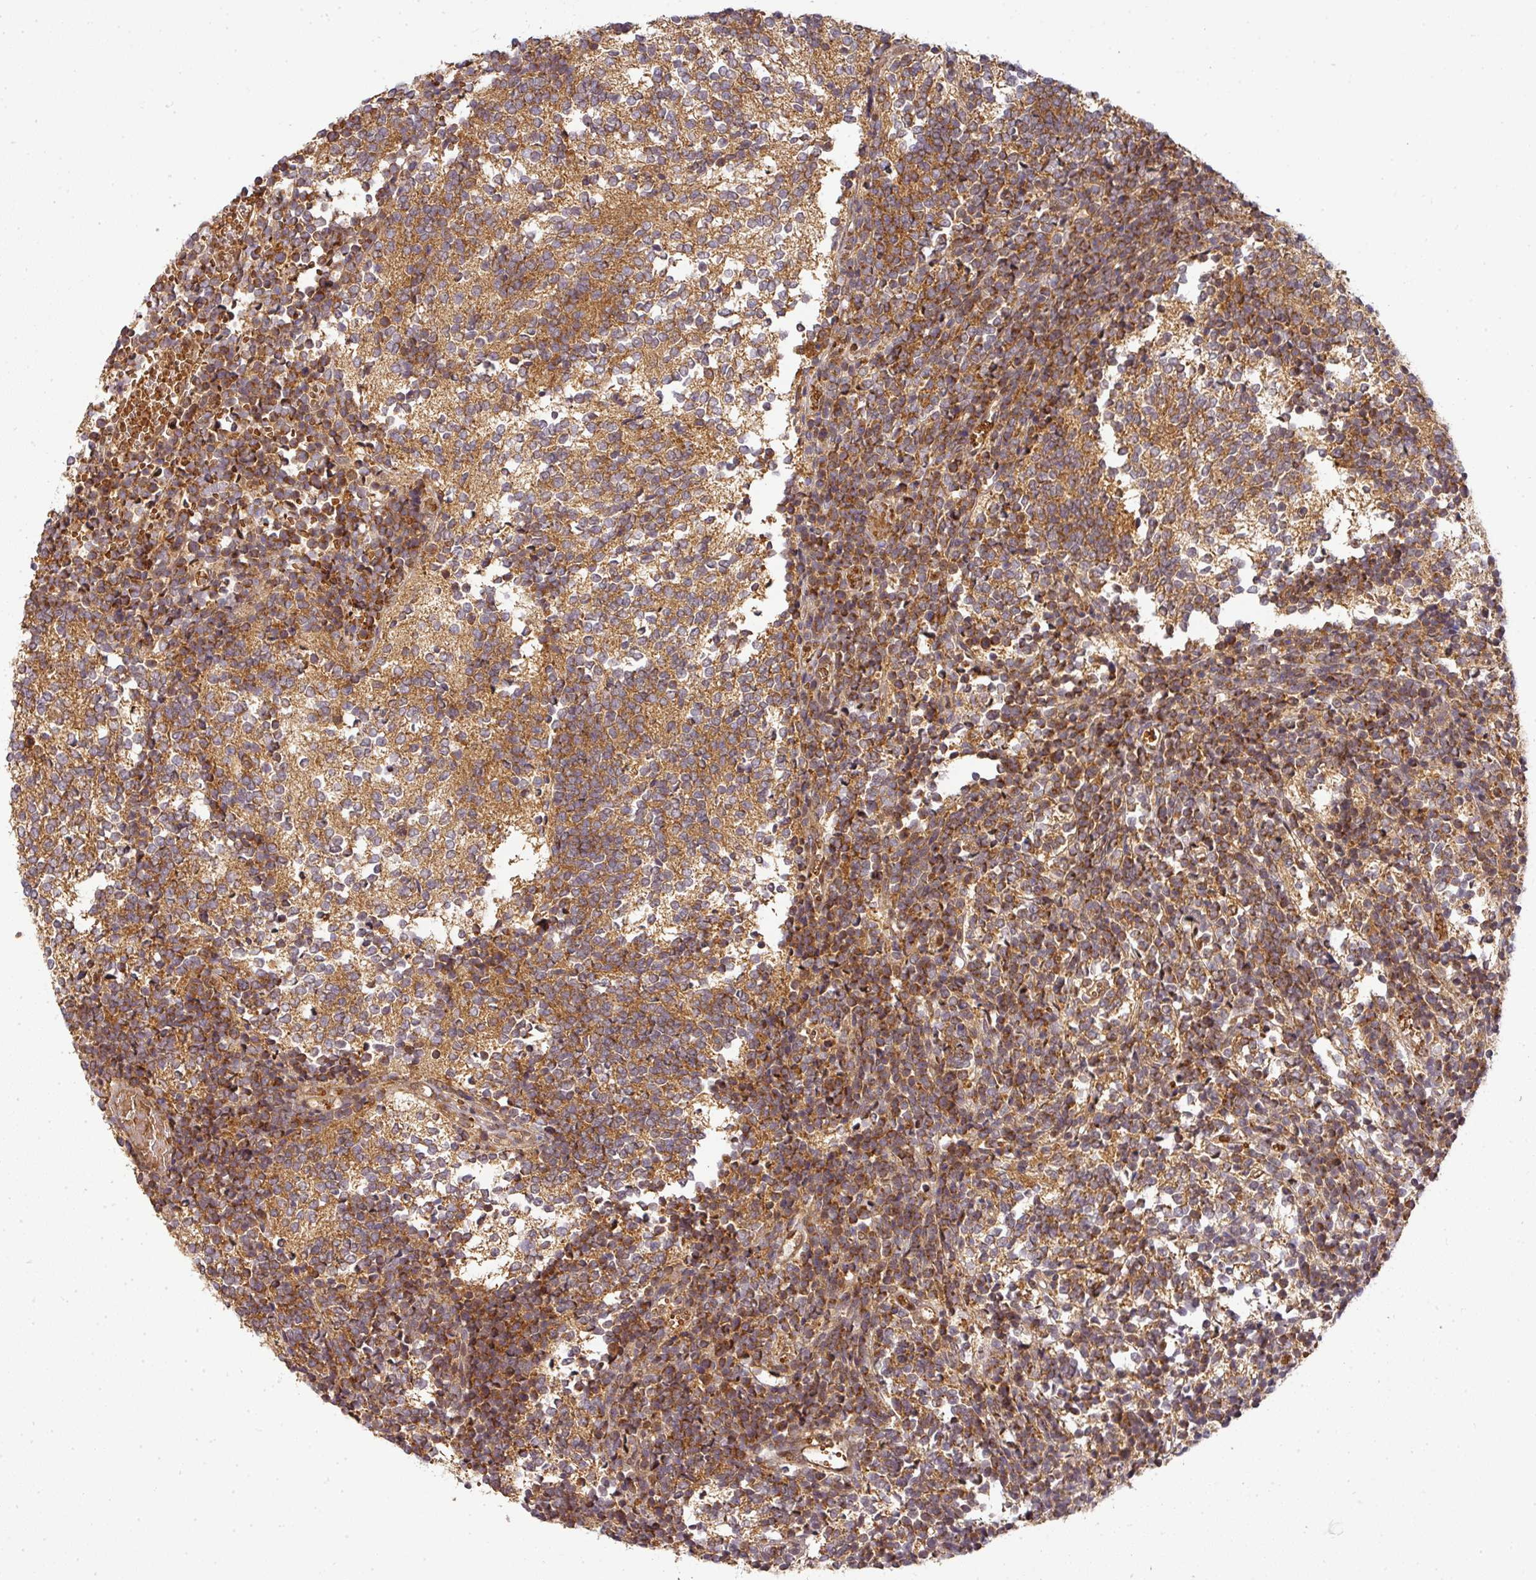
{"staining": {"intensity": "moderate", "quantity": ">75%", "location": "cytoplasmic/membranous"}, "tissue": "glioma", "cell_type": "Tumor cells", "image_type": "cancer", "snomed": [{"axis": "morphology", "description": "Glioma, malignant, Low grade"}, {"axis": "topography", "description": "Brain"}], "caption": "Immunohistochemical staining of glioma reveals moderate cytoplasmic/membranous protein expression in about >75% of tumor cells.", "gene": "MALSU1", "patient": {"sex": "female", "age": 1}}